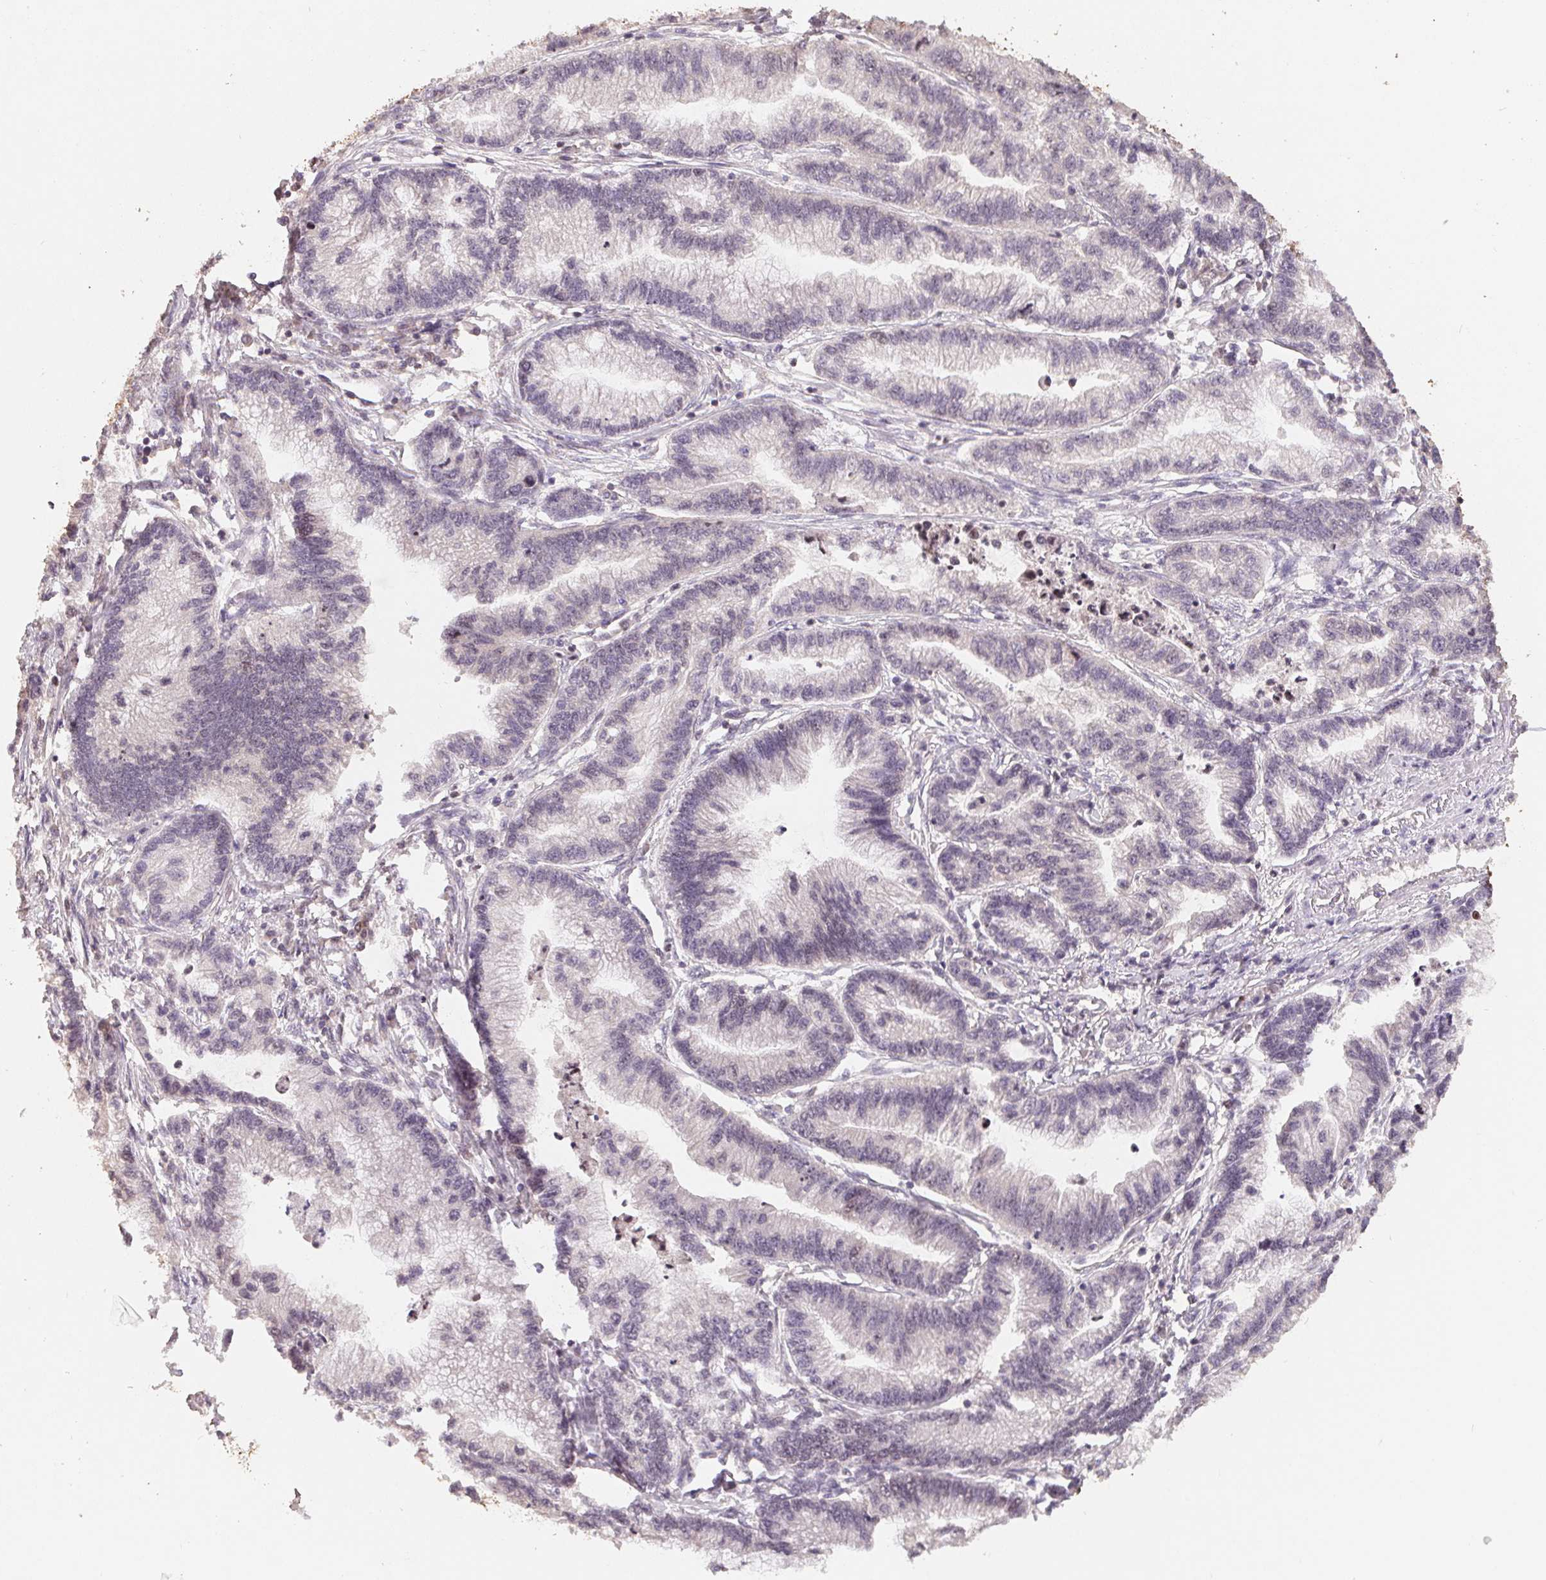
{"staining": {"intensity": "negative", "quantity": "none", "location": "none"}, "tissue": "stomach cancer", "cell_type": "Tumor cells", "image_type": "cancer", "snomed": [{"axis": "morphology", "description": "Adenocarcinoma, NOS"}, {"axis": "topography", "description": "Stomach"}], "caption": "Human adenocarcinoma (stomach) stained for a protein using immunohistochemistry exhibits no positivity in tumor cells.", "gene": "HMGN3", "patient": {"sex": "male", "age": 83}}